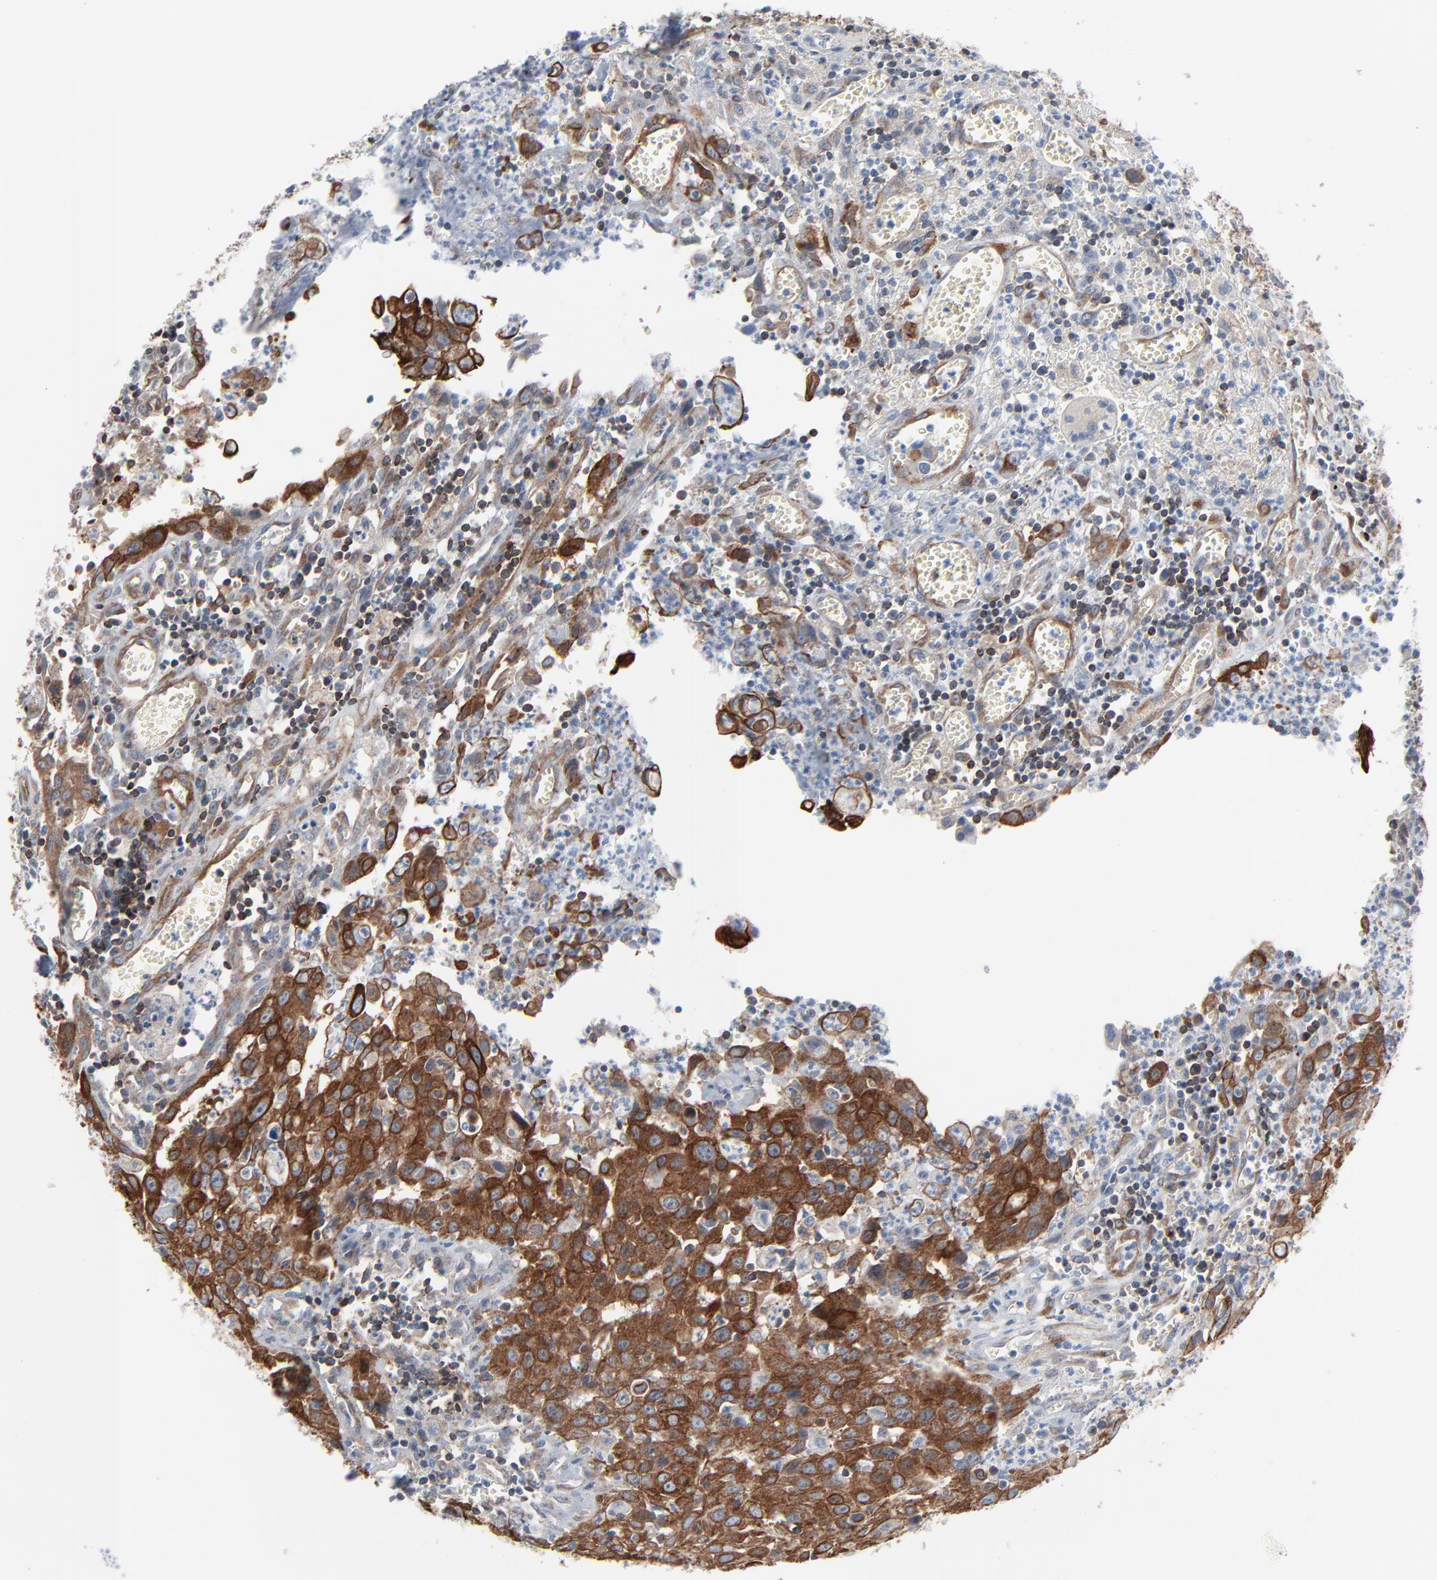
{"staining": {"intensity": "strong", "quantity": ">75%", "location": "cytoplasmic/membranous"}, "tissue": "urothelial cancer", "cell_type": "Tumor cells", "image_type": "cancer", "snomed": [{"axis": "morphology", "description": "Urothelial carcinoma, High grade"}, {"axis": "topography", "description": "Urinary bladder"}], "caption": "Urothelial carcinoma (high-grade) was stained to show a protein in brown. There is high levels of strong cytoplasmic/membranous expression in approximately >75% of tumor cells.", "gene": "OPTN", "patient": {"sex": "male", "age": 66}}